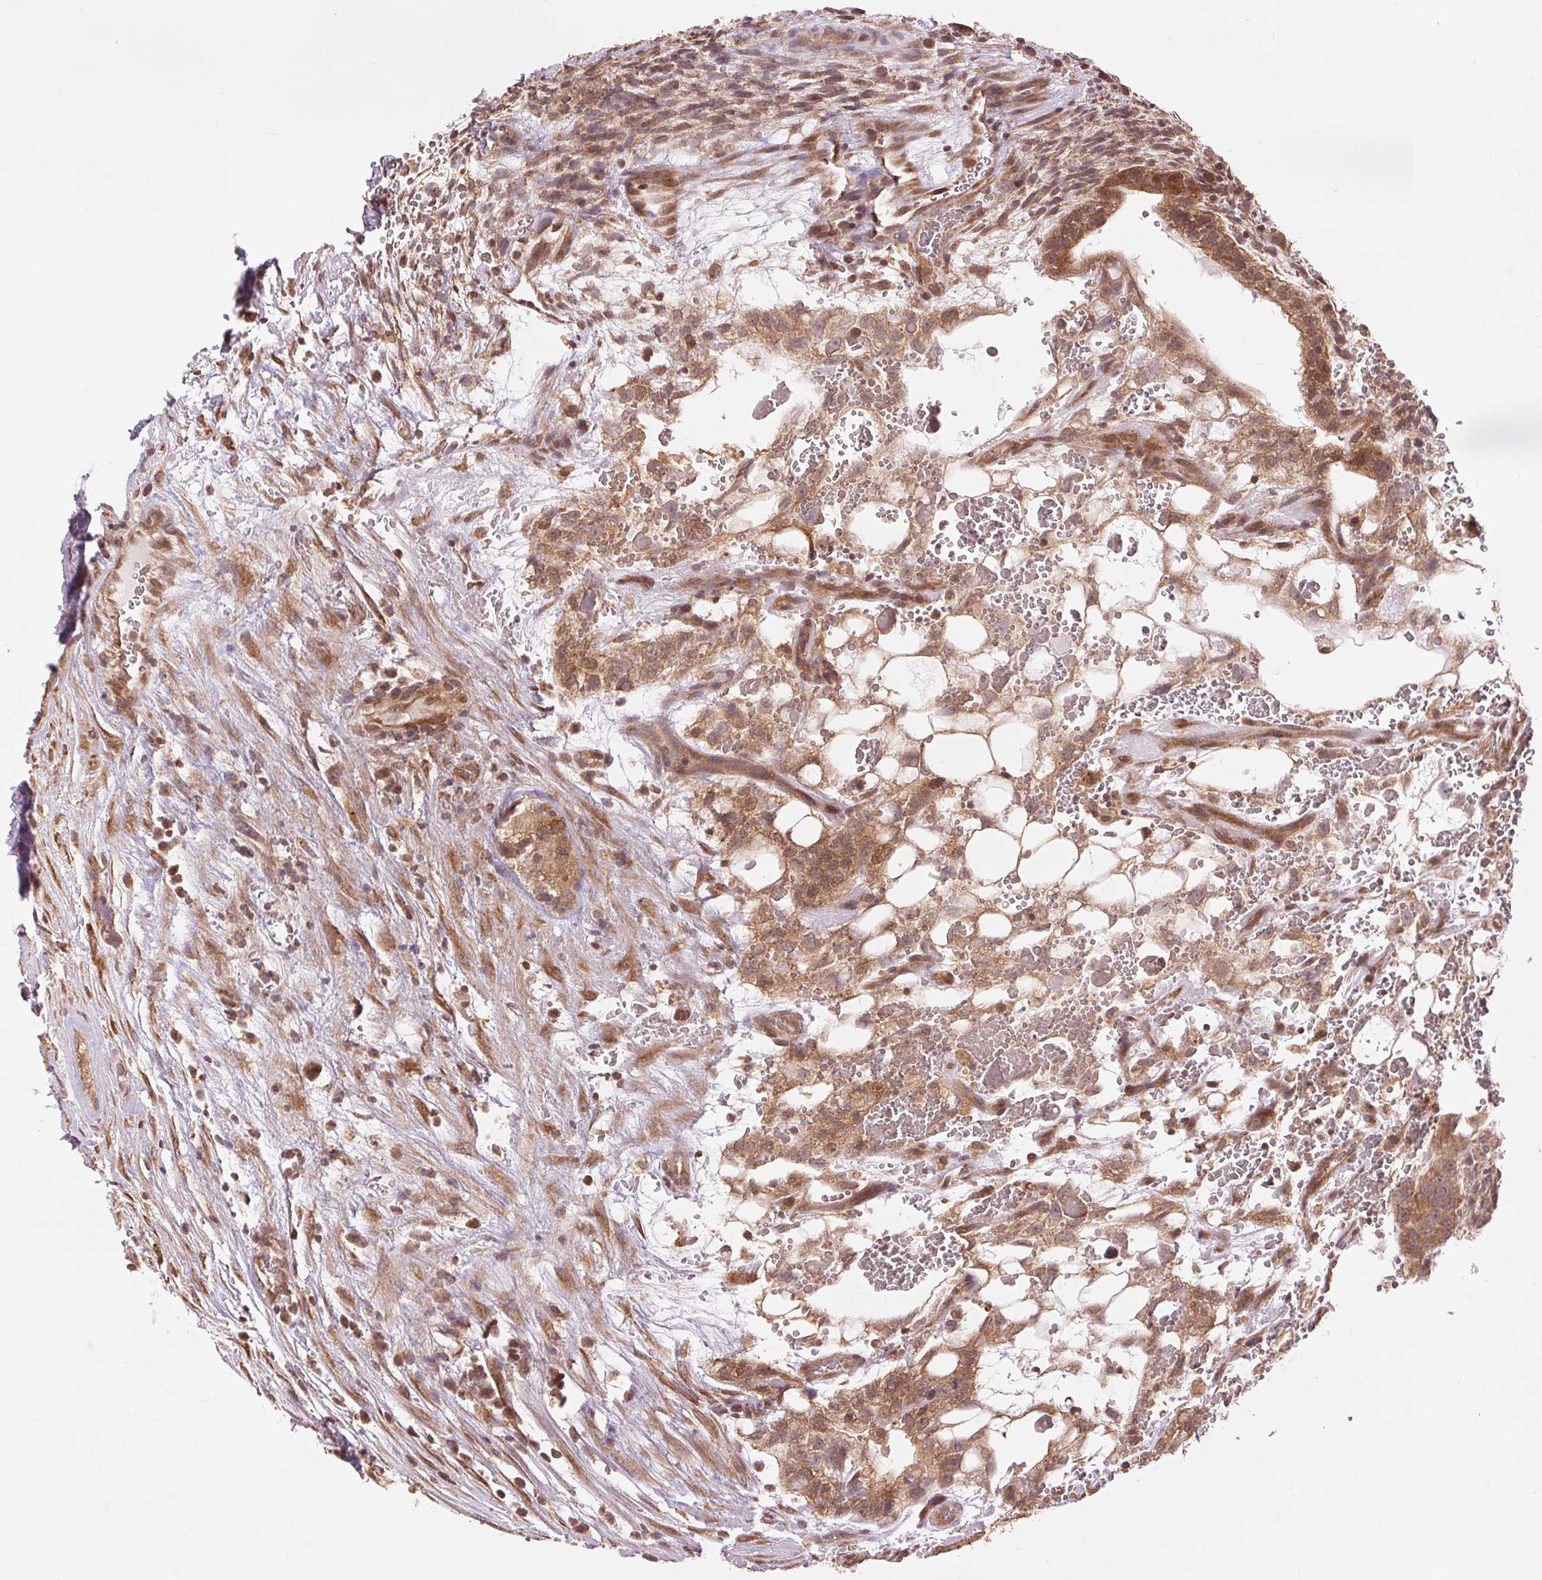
{"staining": {"intensity": "moderate", "quantity": ">75%", "location": "cytoplasmic/membranous"}, "tissue": "testis cancer", "cell_type": "Tumor cells", "image_type": "cancer", "snomed": [{"axis": "morphology", "description": "Normal tissue, NOS"}, {"axis": "morphology", "description": "Carcinoma, Embryonal, NOS"}, {"axis": "topography", "description": "Testis"}], "caption": "Moderate cytoplasmic/membranous protein expression is present in about >75% of tumor cells in testis embryonal carcinoma.", "gene": "BTF3L4", "patient": {"sex": "male", "age": 32}}